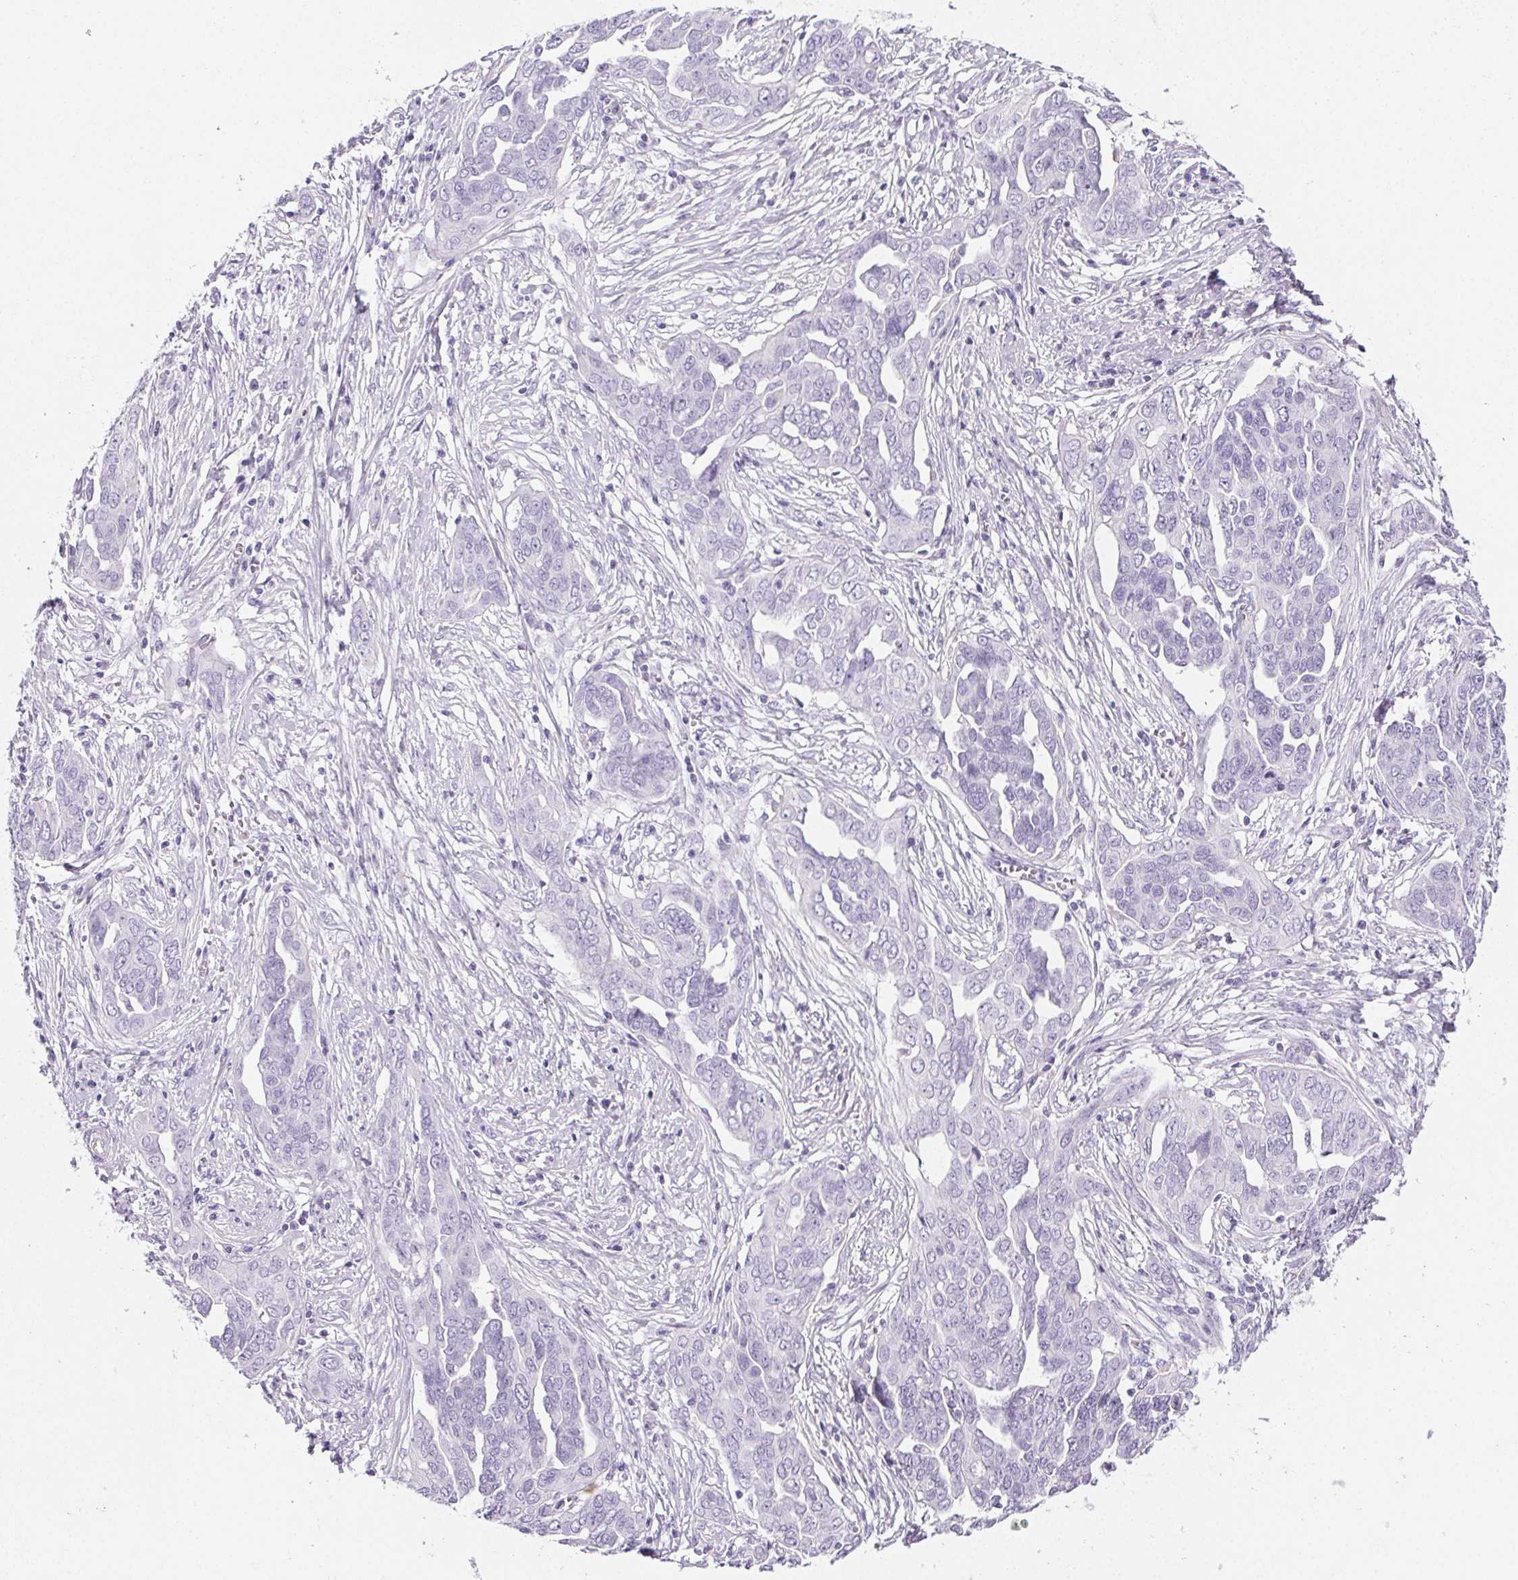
{"staining": {"intensity": "negative", "quantity": "none", "location": "none"}, "tissue": "ovarian cancer", "cell_type": "Tumor cells", "image_type": "cancer", "snomed": [{"axis": "morphology", "description": "Cystadenocarcinoma, serous, NOS"}, {"axis": "topography", "description": "Ovary"}], "caption": "An immunohistochemistry histopathology image of ovarian cancer (serous cystadenocarcinoma) is shown. There is no staining in tumor cells of ovarian cancer (serous cystadenocarcinoma).", "gene": "PRSS3", "patient": {"sex": "female", "age": 59}}